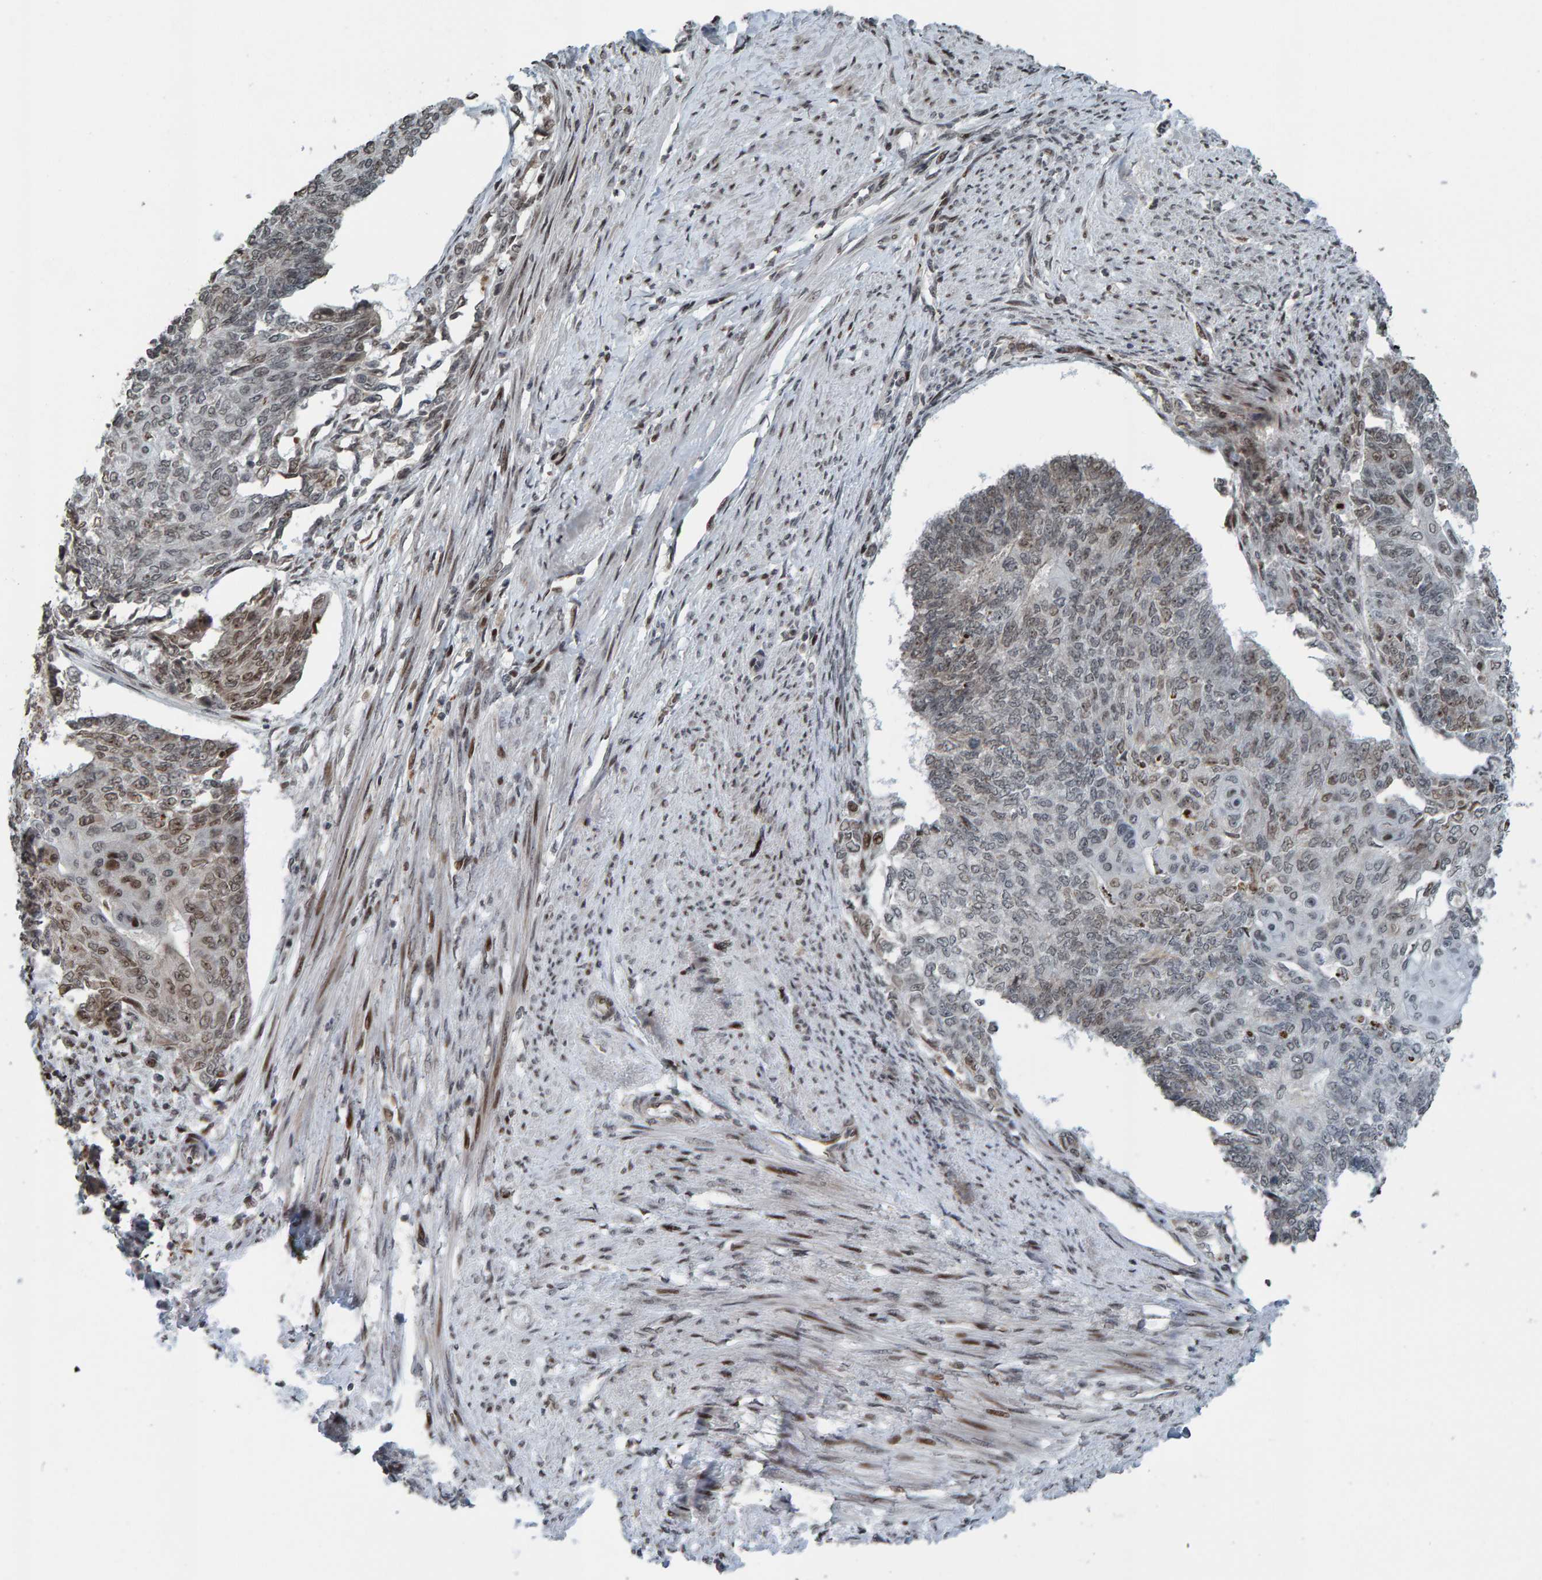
{"staining": {"intensity": "weak", "quantity": "25%-75%", "location": "nuclear"}, "tissue": "endometrial cancer", "cell_type": "Tumor cells", "image_type": "cancer", "snomed": [{"axis": "morphology", "description": "Adenocarcinoma, NOS"}, {"axis": "topography", "description": "Endometrium"}], "caption": "Immunohistochemical staining of endometrial cancer reveals low levels of weak nuclear expression in approximately 25%-75% of tumor cells. (Stains: DAB (3,3'-diaminobenzidine) in brown, nuclei in blue, Microscopy: brightfield microscopy at high magnification).", "gene": "ZNF366", "patient": {"sex": "female", "age": 32}}